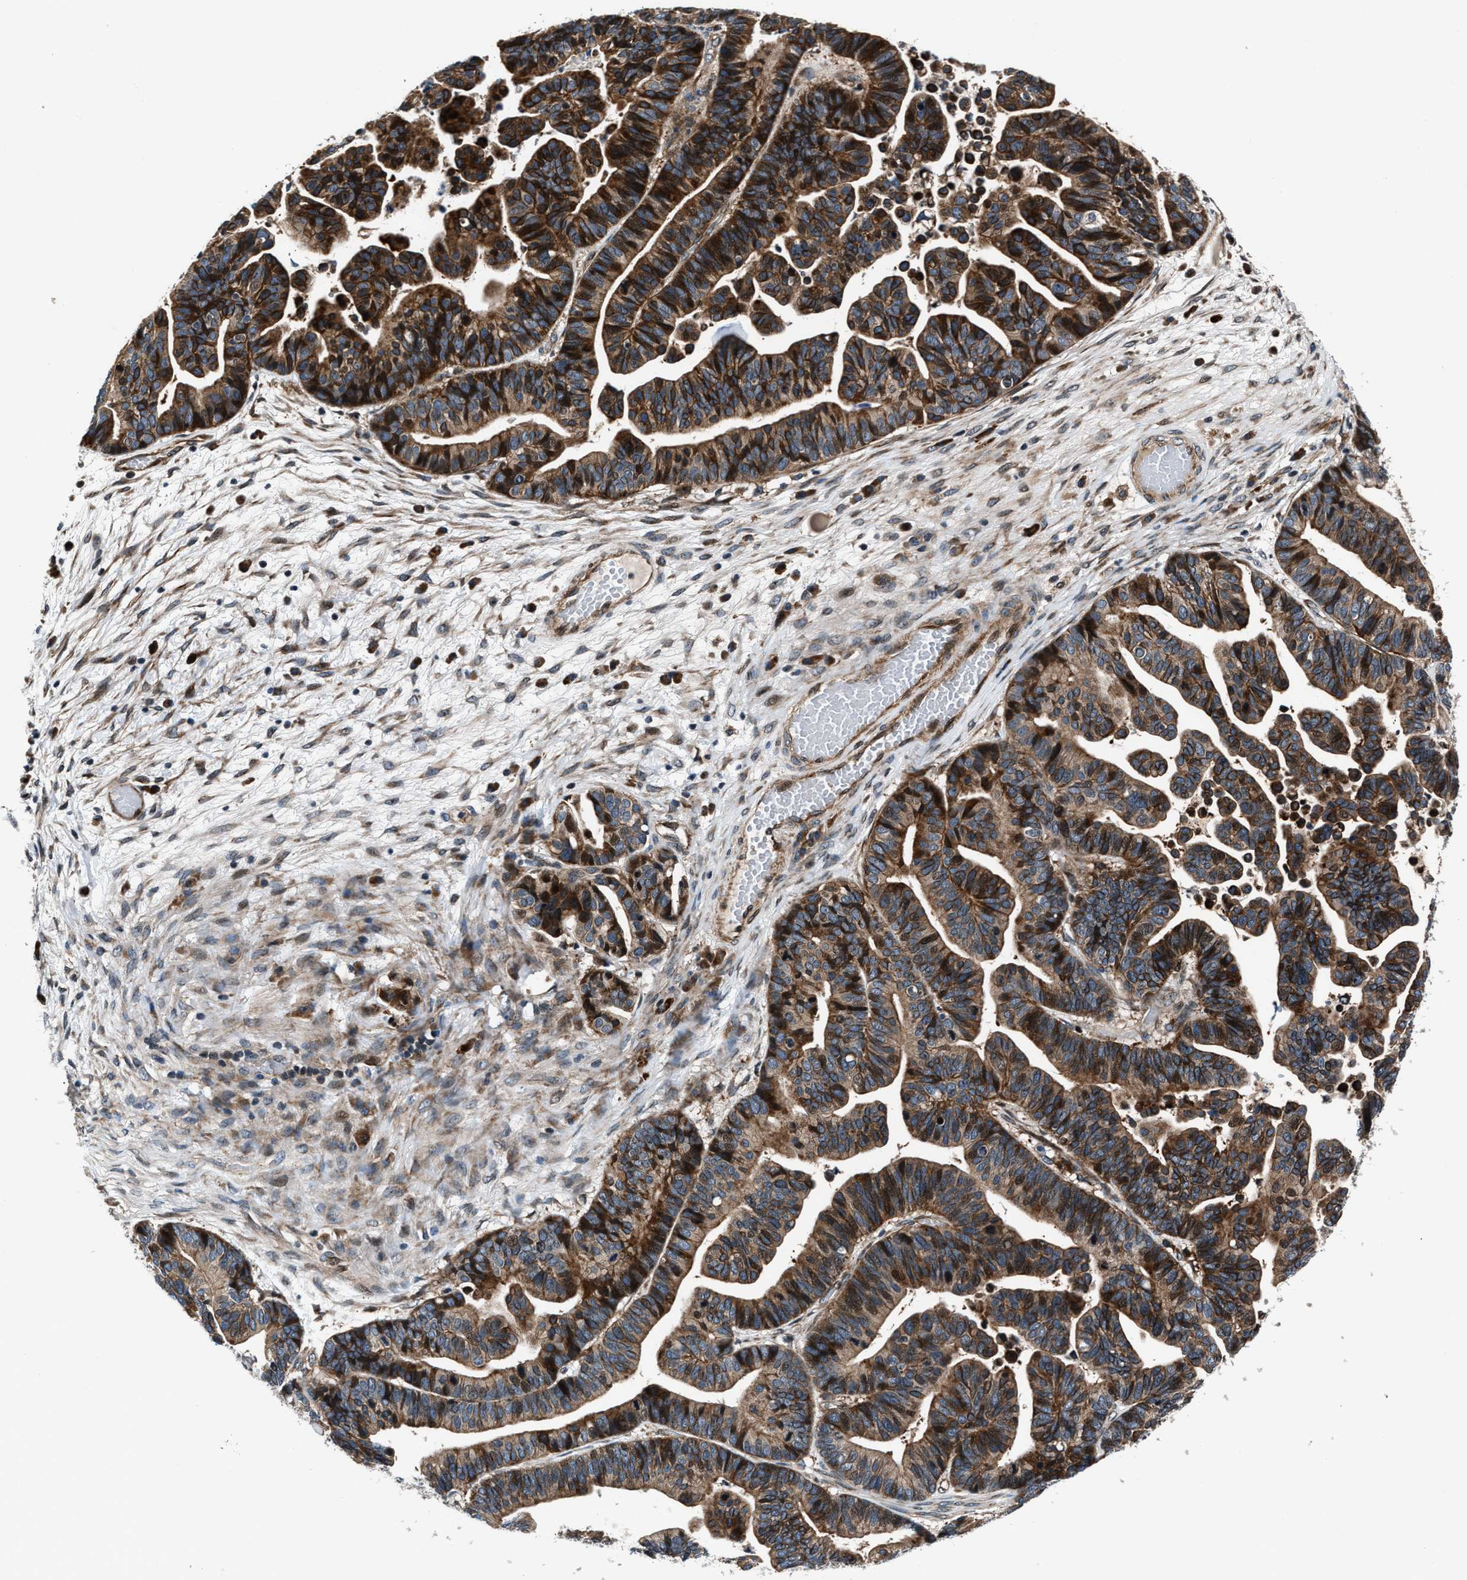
{"staining": {"intensity": "strong", "quantity": ">75%", "location": "cytoplasmic/membranous"}, "tissue": "ovarian cancer", "cell_type": "Tumor cells", "image_type": "cancer", "snomed": [{"axis": "morphology", "description": "Cystadenocarcinoma, serous, NOS"}, {"axis": "topography", "description": "Ovary"}], "caption": "Protein positivity by immunohistochemistry (IHC) exhibits strong cytoplasmic/membranous positivity in approximately >75% of tumor cells in ovarian cancer.", "gene": "DYNC2I1", "patient": {"sex": "female", "age": 56}}